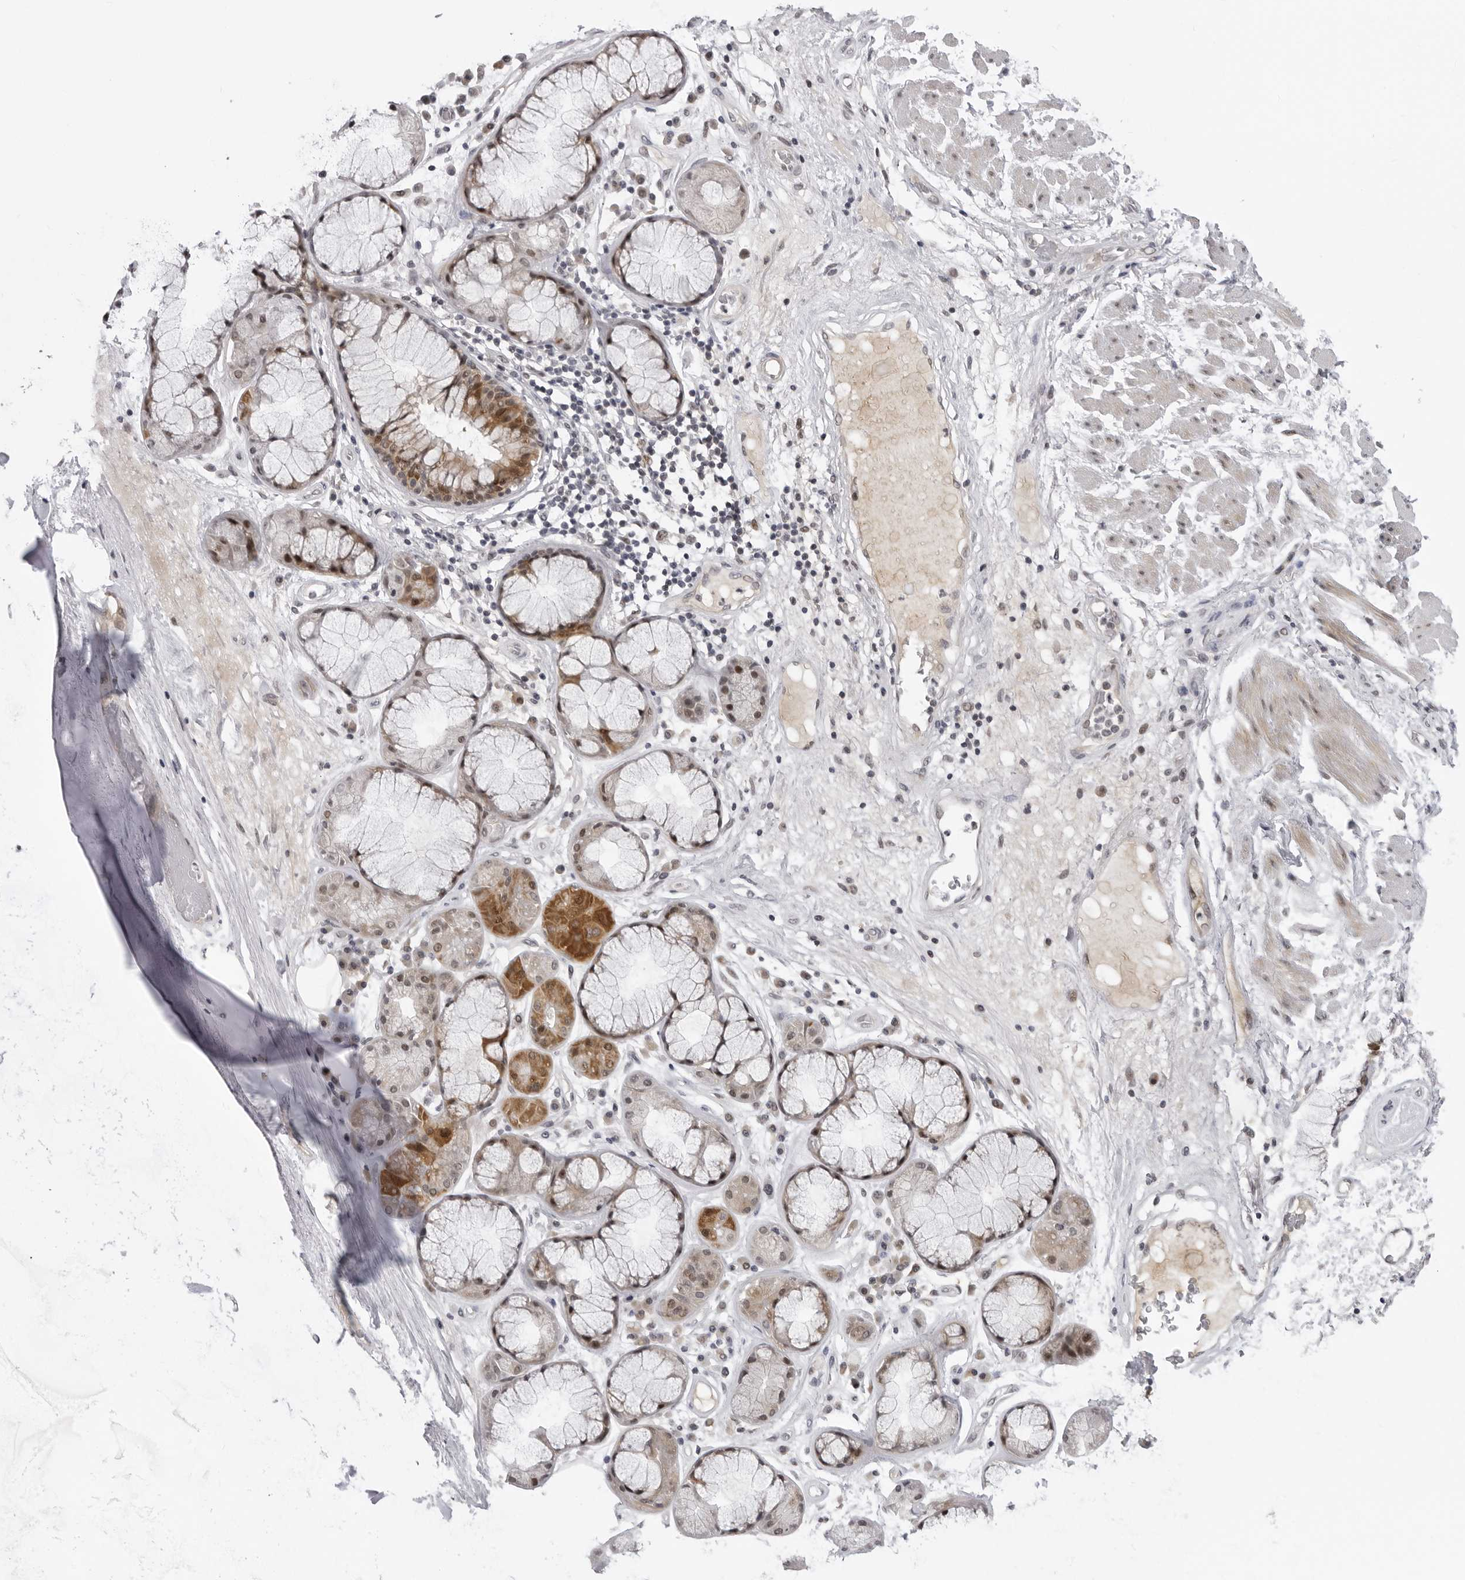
{"staining": {"intensity": "negative", "quantity": "none", "location": "none"}, "tissue": "adipose tissue", "cell_type": "Adipocytes", "image_type": "normal", "snomed": [{"axis": "morphology", "description": "Normal tissue, NOS"}, {"axis": "topography", "description": "Bronchus"}], "caption": "This is a histopathology image of IHC staining of benign adipose tissue, which shows no expression in adipocytes. (Brightfield microscopy of DAB (3,3'-diaminobenzidine) immunohistochemistry (IHC) at high magnification).", "gene": "ALPK2", "patient": {"sex": "male", "age": 66}}